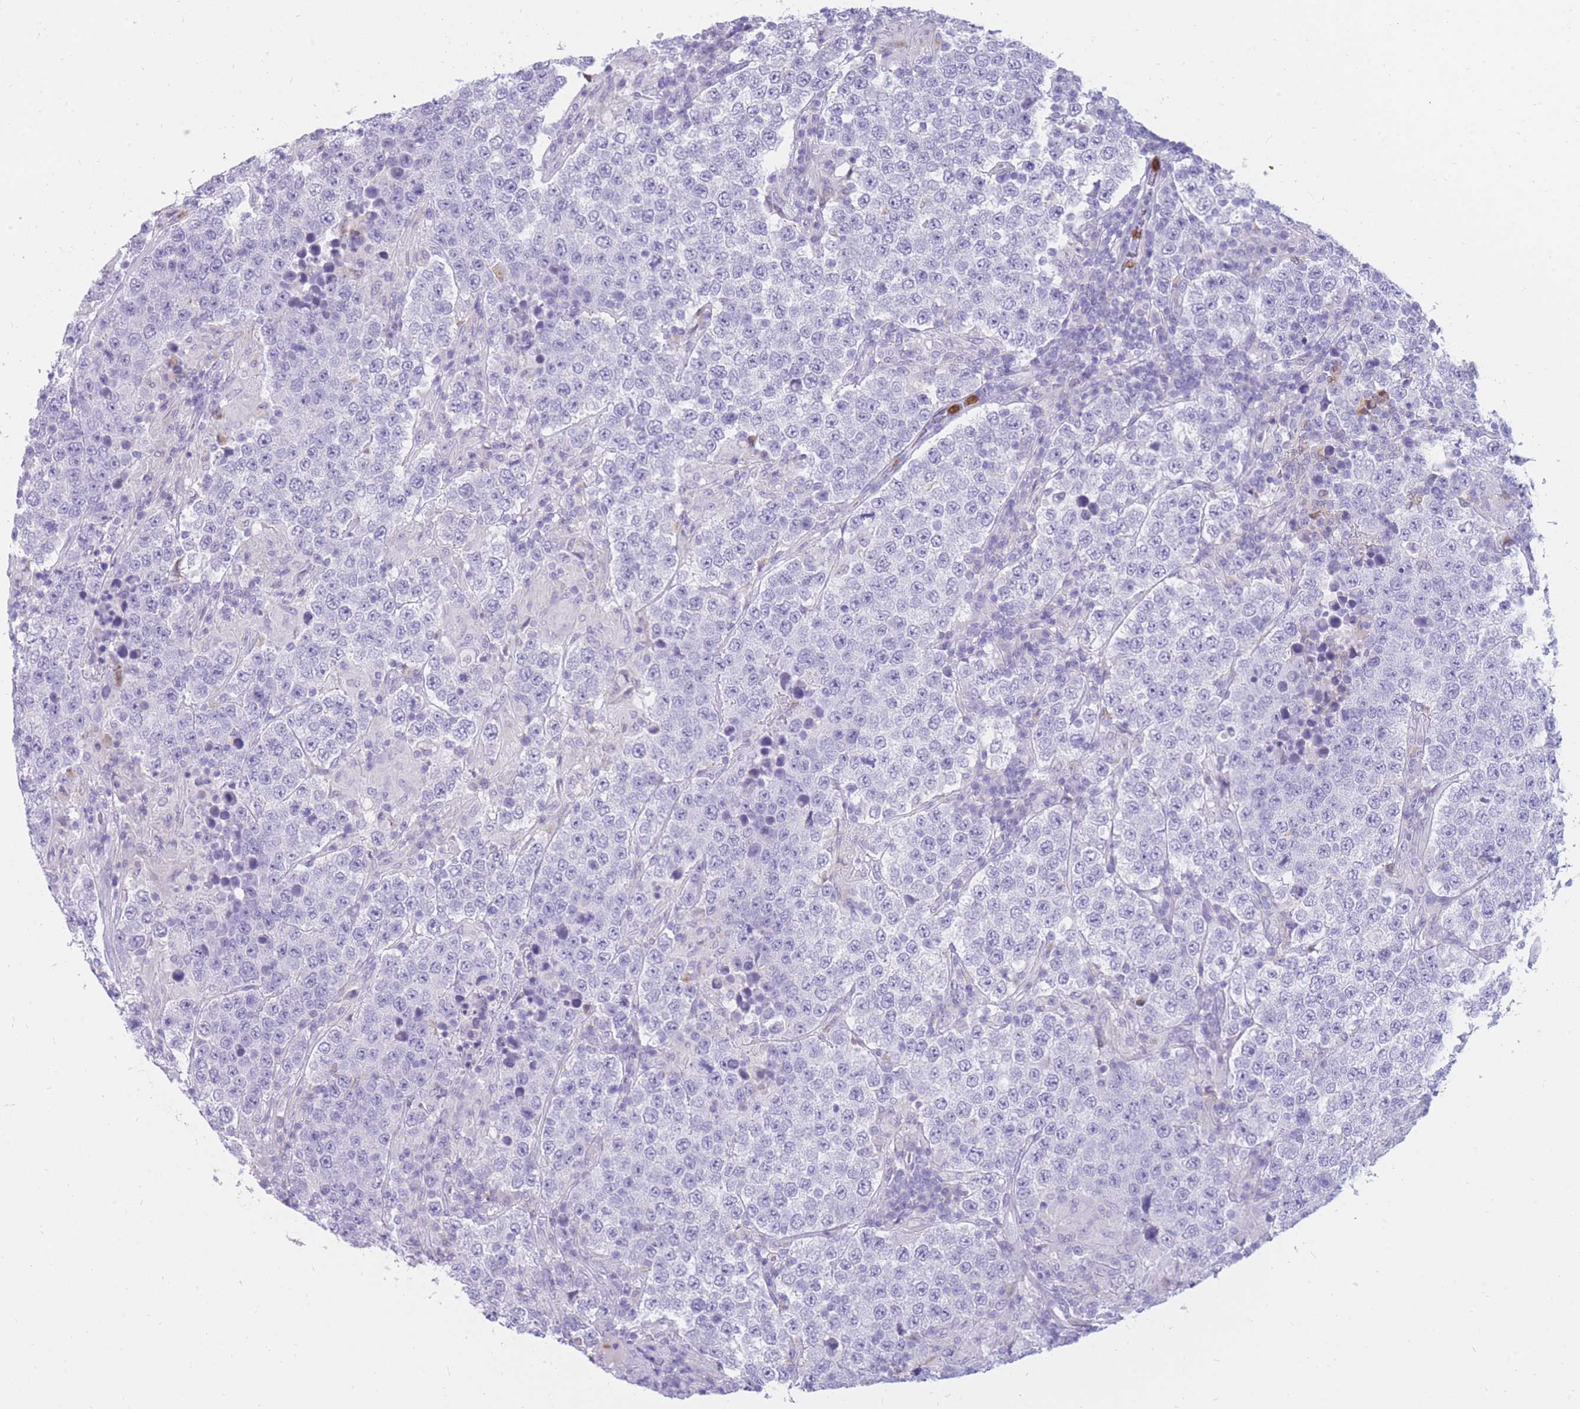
{"staining": {"intensity": "negative", "quantity": "none", "location": "none"}, "tissue": "testis cancer", "cell_type": "Tumor cells", "image_type": "cancer", "snomed": [{"axis": "morphology", "description": "Normal tissue, NOS"}, {"axis": "morphology", "description": "Urothelial carcinoma, High grade"}, {"axis": "morphology", "description": "Seminoma, NOS"}, {"axis": "morphology", "description": "Carcinoma, Embryonal, NOS"}, {"axis": "topography", "description": "Urinary bladder"}, {"axis": "topography", "description": "Testis"}], "caption": "Immunohistochemistry (IHC) photomicrograph of human testis seminoma stained for a protein (brown), which demonstrates no positivity in tumor cells. The staining was performed using DAB to visualize the protein expression in brown, while the nuclei were stained in blue with hematoxylin (Magnification: 20x).", "gene": "TPSAB1", "patient": {"sex": "male", "age": 41}}